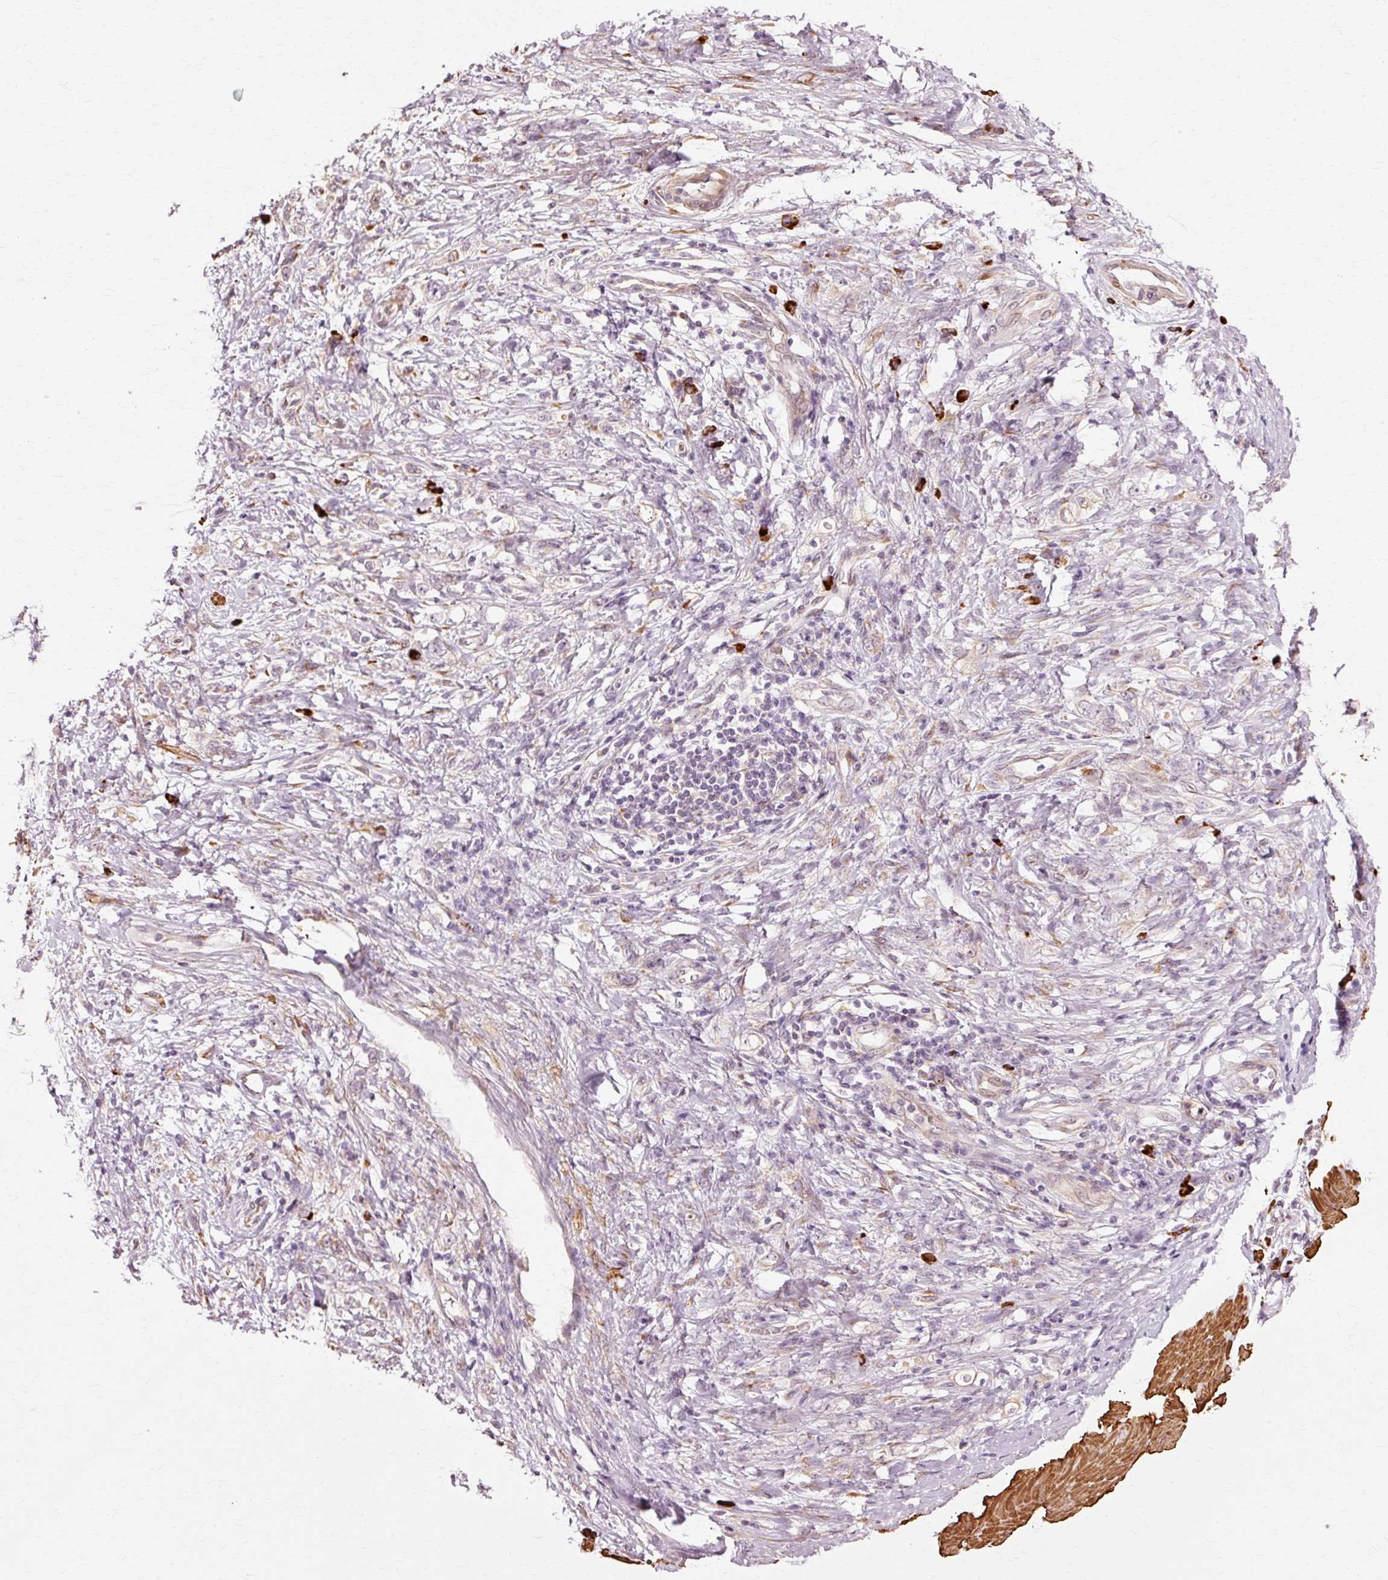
{"staining": {"intensity": "weak", "quantity": "<25%", "location": "cytoplasmic/membranous"}, "tissue": "stomach cancer", "cell_type": "Tumor cells", "image_type": "cancer", "snomed": [{"axis": "morphology", "description": "Adenocarcinoma, NOS"}, {"axis": "topography", "description": "Stomach"}], "caption": "Histopathology image shows no protein positivity in tumor cells of stomach cancer tissue.", "gene": "RGPD5", "patient": {"sex": "female", "age": 76}}